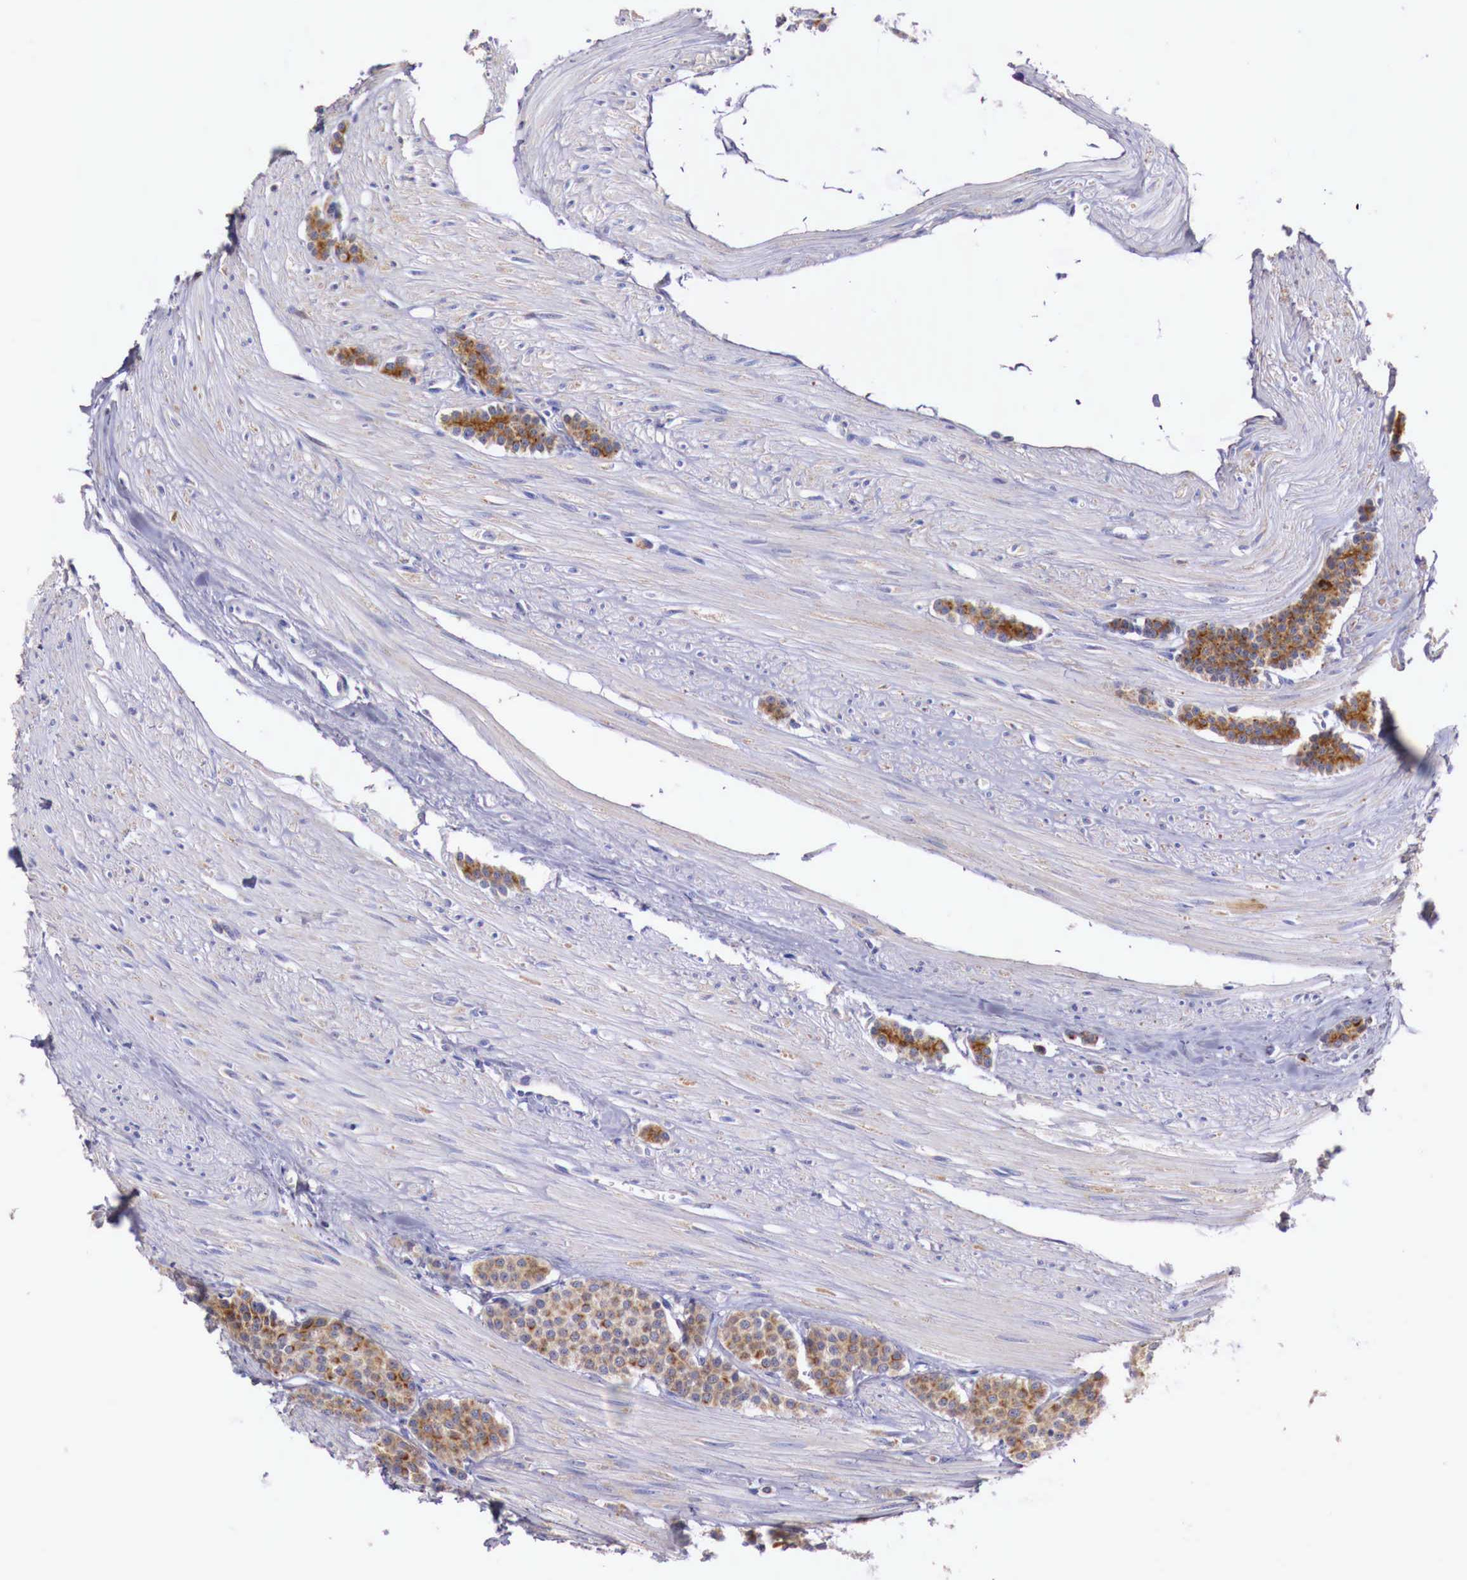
{"staining": {"intensity": "moderate", "quantity": ">75%", "location": "cytoplasmic/membranous"}, "tissue": "carcinoid", "cell_type": "Tumor cells", "image_type": "cancer", "snomed": [{"axis": "morphology", "description": "Carcinoid, malignant, NOS"}, {"axis": "topography", "description": "Small intestine"}], "caption": "This micrograph demonstrates carcinoid stained with immunohistochemistry to label a protein in brown. The cytoplasmic/membranous of tumor cells show moderate positivity for the protein. Nuclei are counter-stained blue.", "gene": "NREP", "patient": {"sex": "male", "age": 60}}